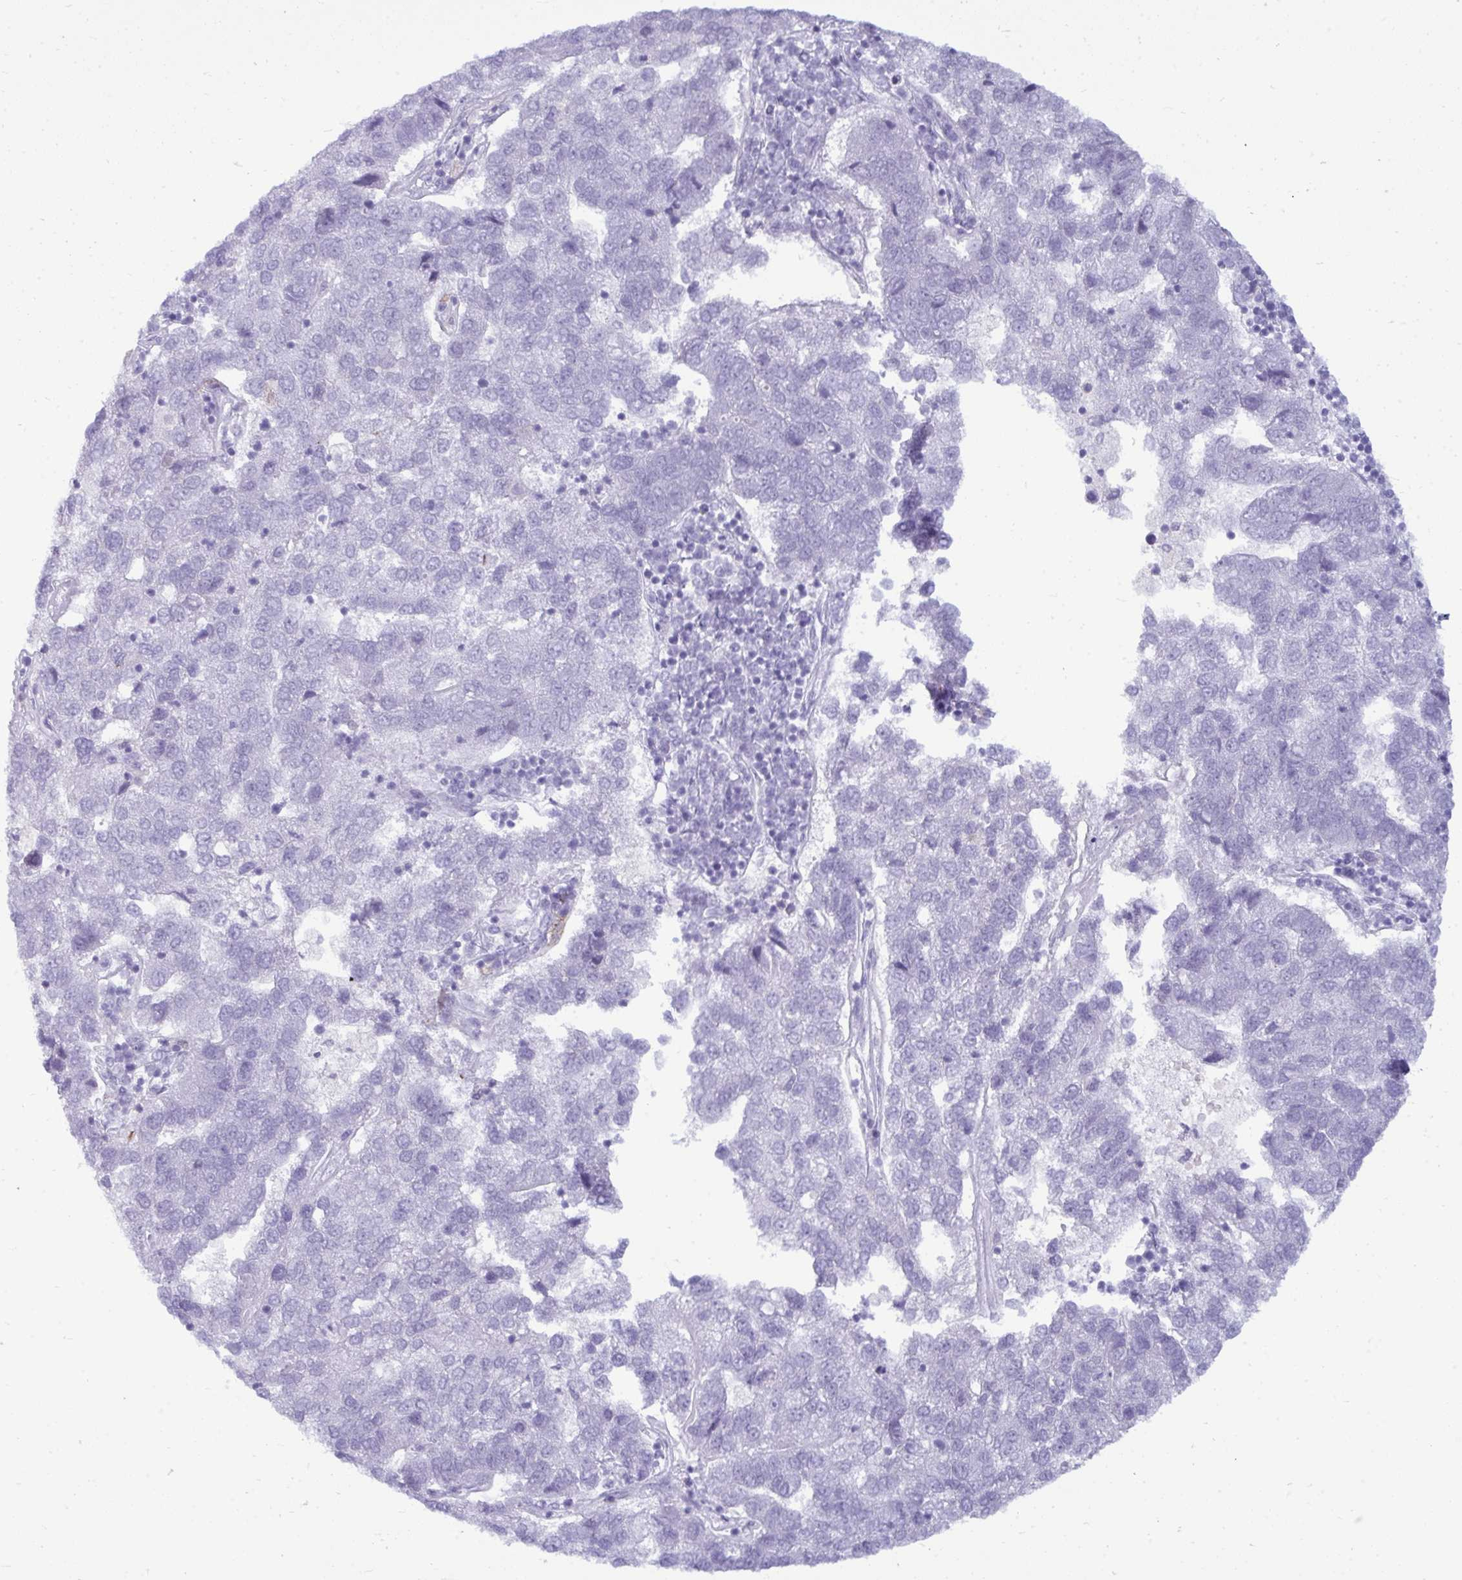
{"staining": {"intensity": "negative", "quantity": "none", "location": "none"}, "tissue": "pancreatic cancer", "cell_type": "Tumor cells", "image_type": "cancer", "snomed": [{"axis": "morphology", "description": "Adenocarcinoma, NOS"}, {"axis": "topography", "description": "Pancreas"}], "caption": "Immunohistochemical staining of pancreatic cancer shows no significant staining in tumor cells.", "gene": "ANKRD60", "patient": {"sex": "female", "age": 61}}